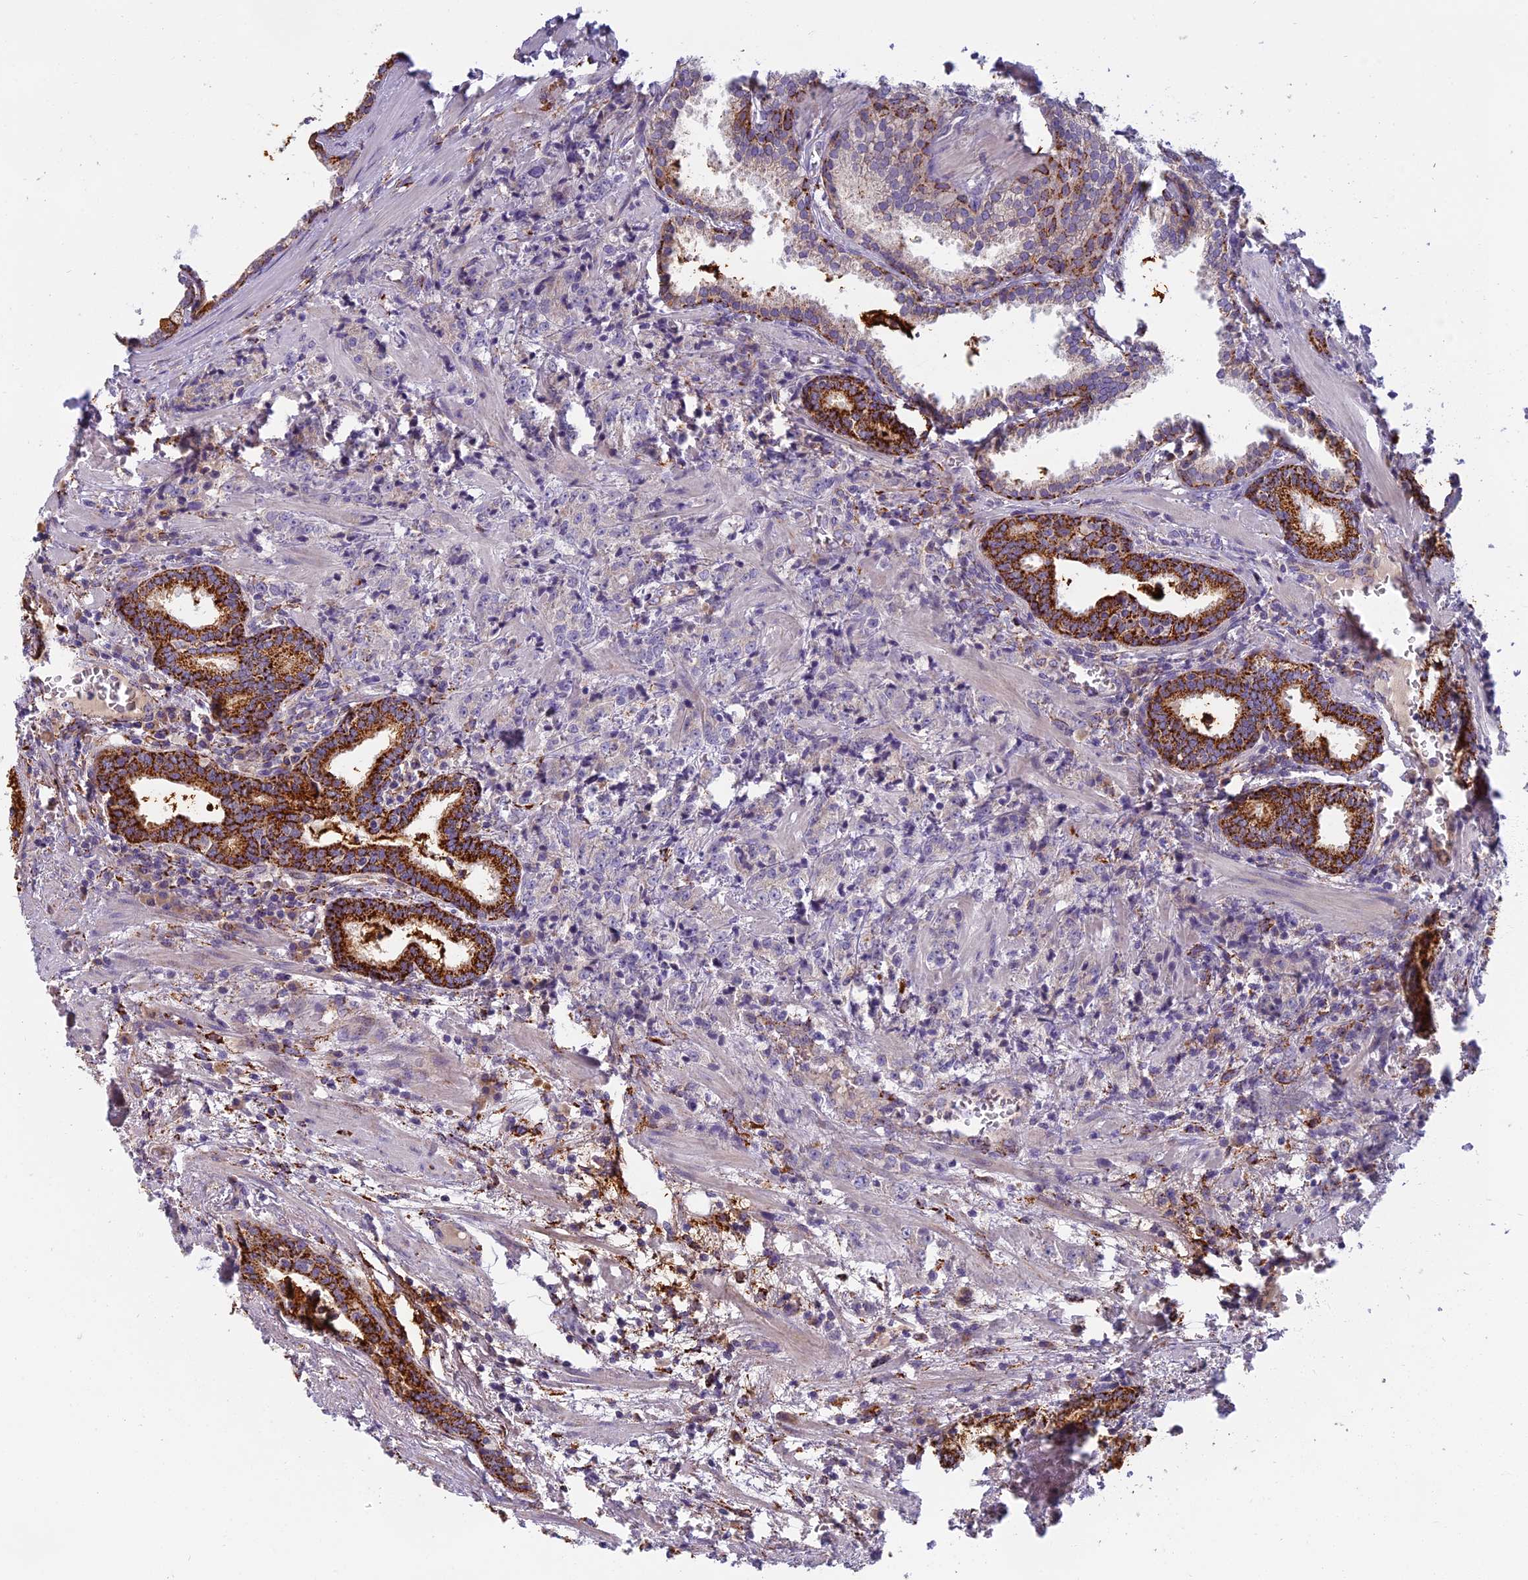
{"staining": {"intensity": "strong", "quantity": "<25%", "location": "cytoplasmic/membranous"}, "tissue": "prostate cancer", "cell_type": "Tumor cells", "image_type": "cancer", "snomed": [{"axis": "morphology", "description": "Adenocarcinoma, High grade"}, {"axis": "topography", "description": "Prostate"}], "caption": "Human prostate adenocarcinoma (high-grade) stained with a brown dye displays strong cytoplasmic/membranous positive expression in approximately <25% of tumor cells.", "gene": "SEMA7A", "patient": {"sex": "male", "age": 69}}